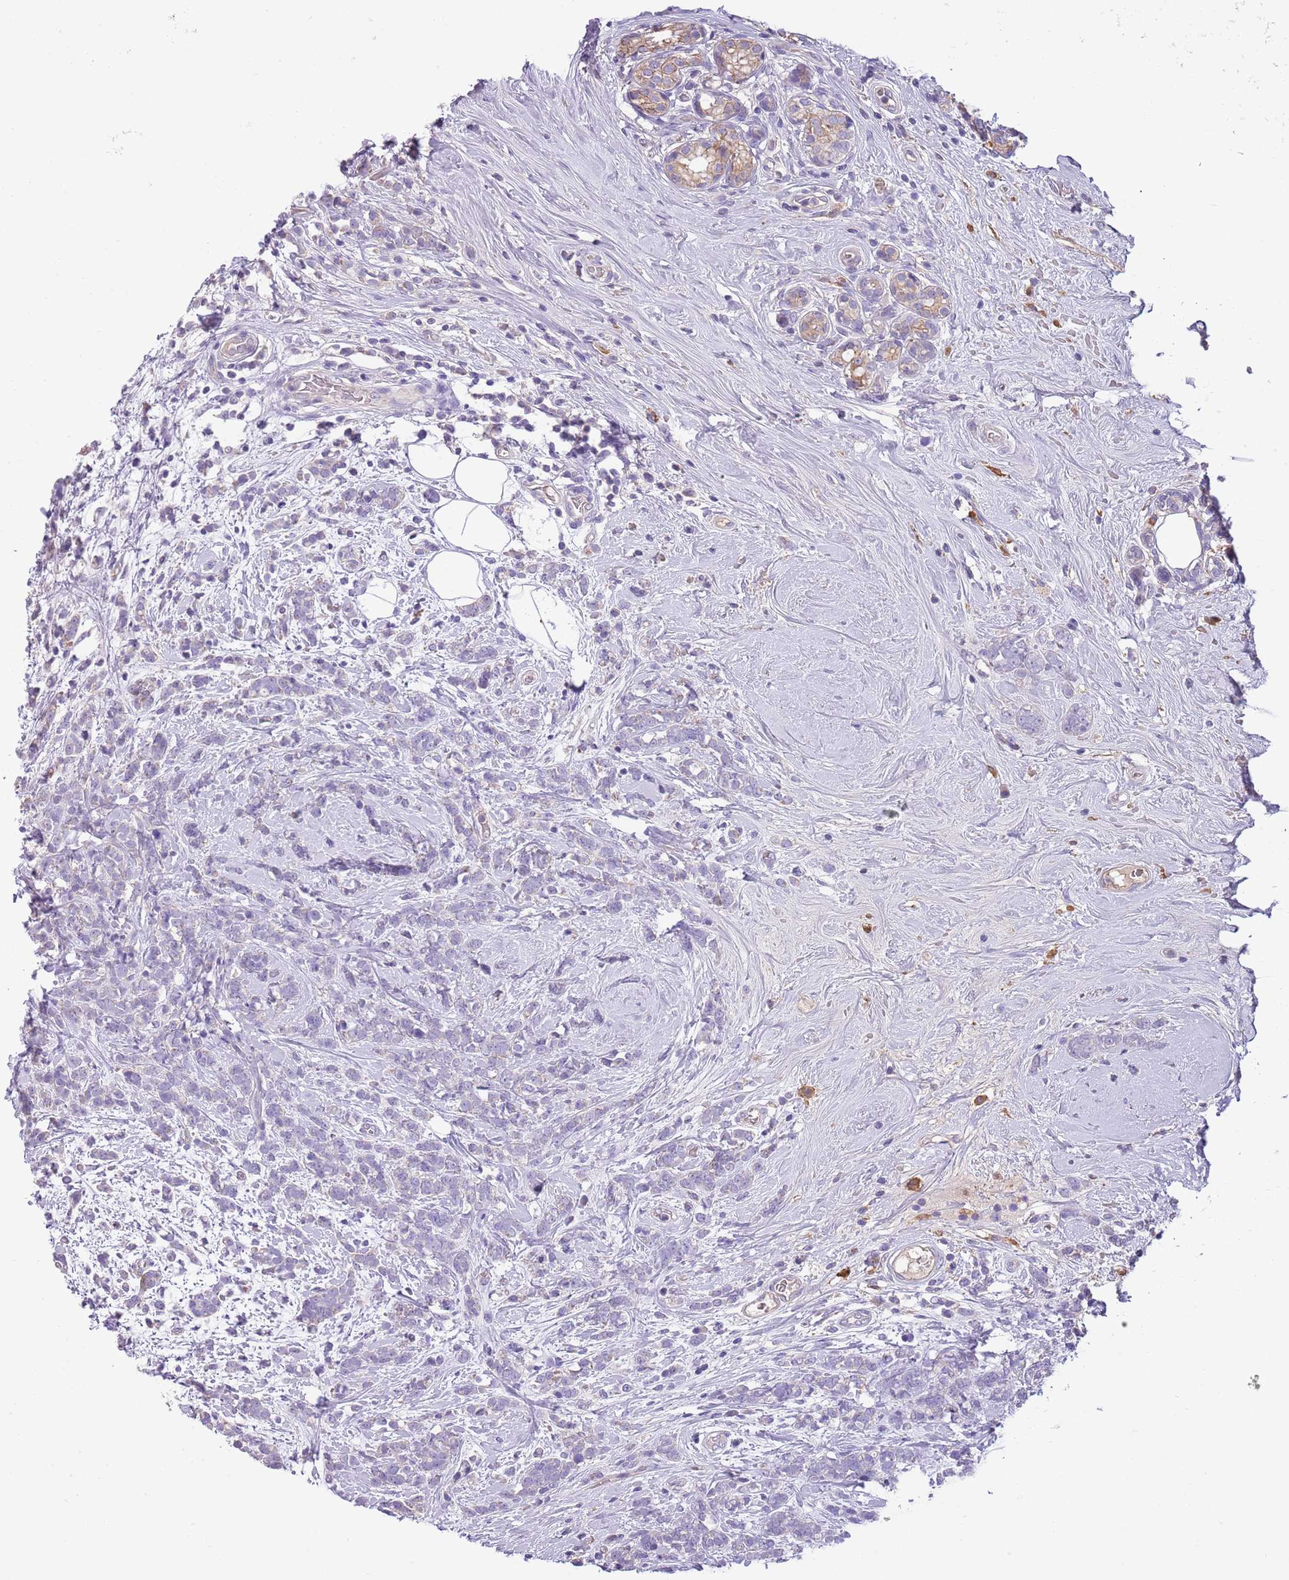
{"staining": {"intensity": "negative", "quantity": "none", "location": "none"}, "tissue": "breast cancer", "cell_type": "Tumor cells", "image_type": "cancer", "snomed": [{"axis": "morphology", "description": "Lobular carcinoma"}, {"axis": "topography", "description": "Breast"}], "caption": "Lobular carcinoma (breast) stained for a protein using immunohistochemistry (IHC) reveals no staining tumor cells.", "gene": "HES3", "patient": {"sex": "female", "age": 58}}